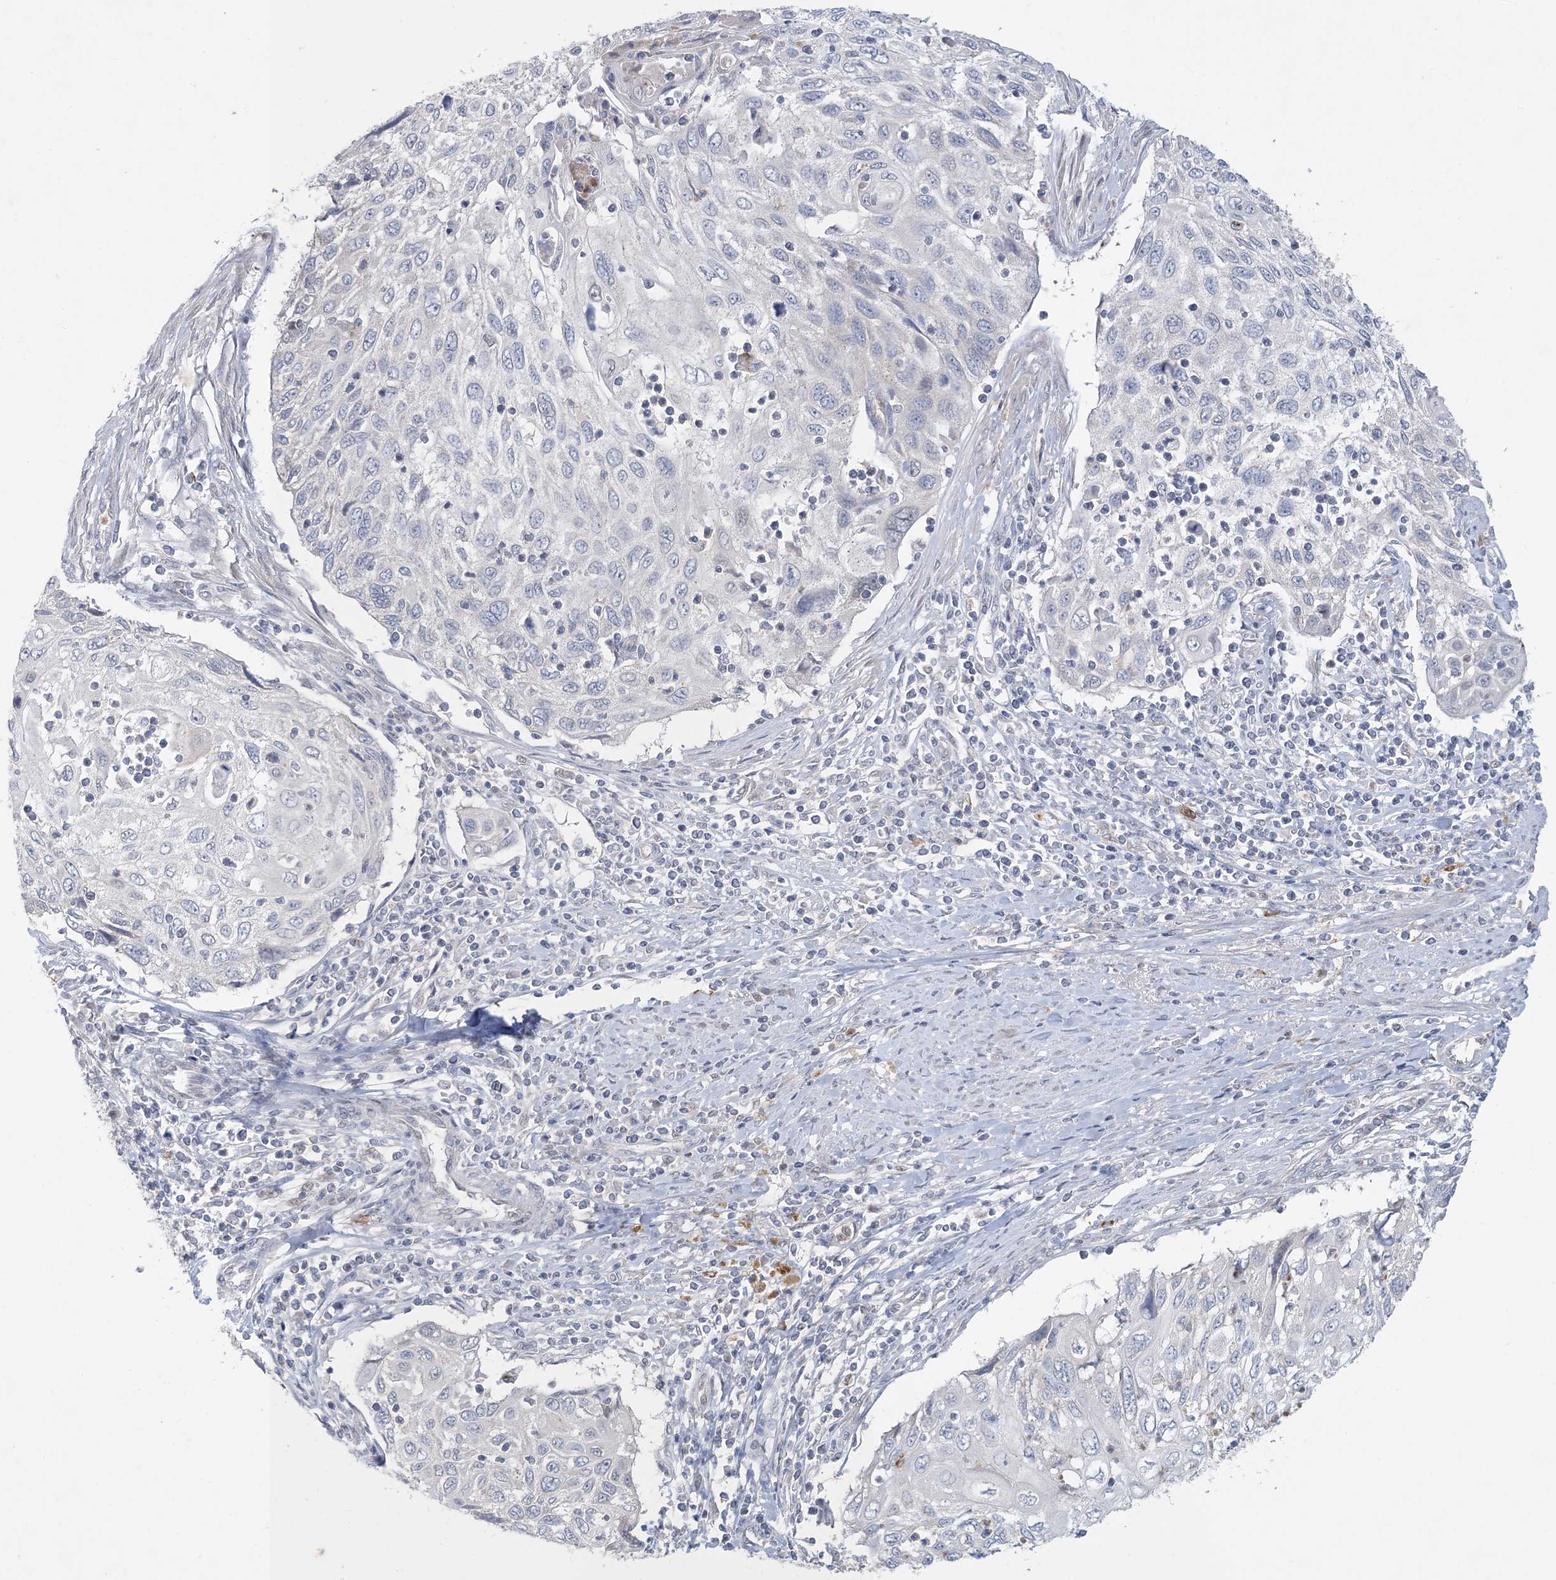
{"staining": {"intensity": "negative", "quantity": "none", "location": "none"}, "tissue": "cervical cancer", "cell_type": "Tumor cells", "image_type": "cancer", "snomed": [{"axis": "morphology", "description": "Squamous cell carcinoma, NOS"}, {"axis": "topography", "description": "Cervix"}], "caption": "This histopathology image is of cervical squamous cell carcinoma stained with immunohistochemistry (IHC) to label a protein in brown with the nuclei are counter-stained blue. There is no positivity in tumor cells.", "gene": "KIF3A", "patient": {"sex": "female", "age": 70}}